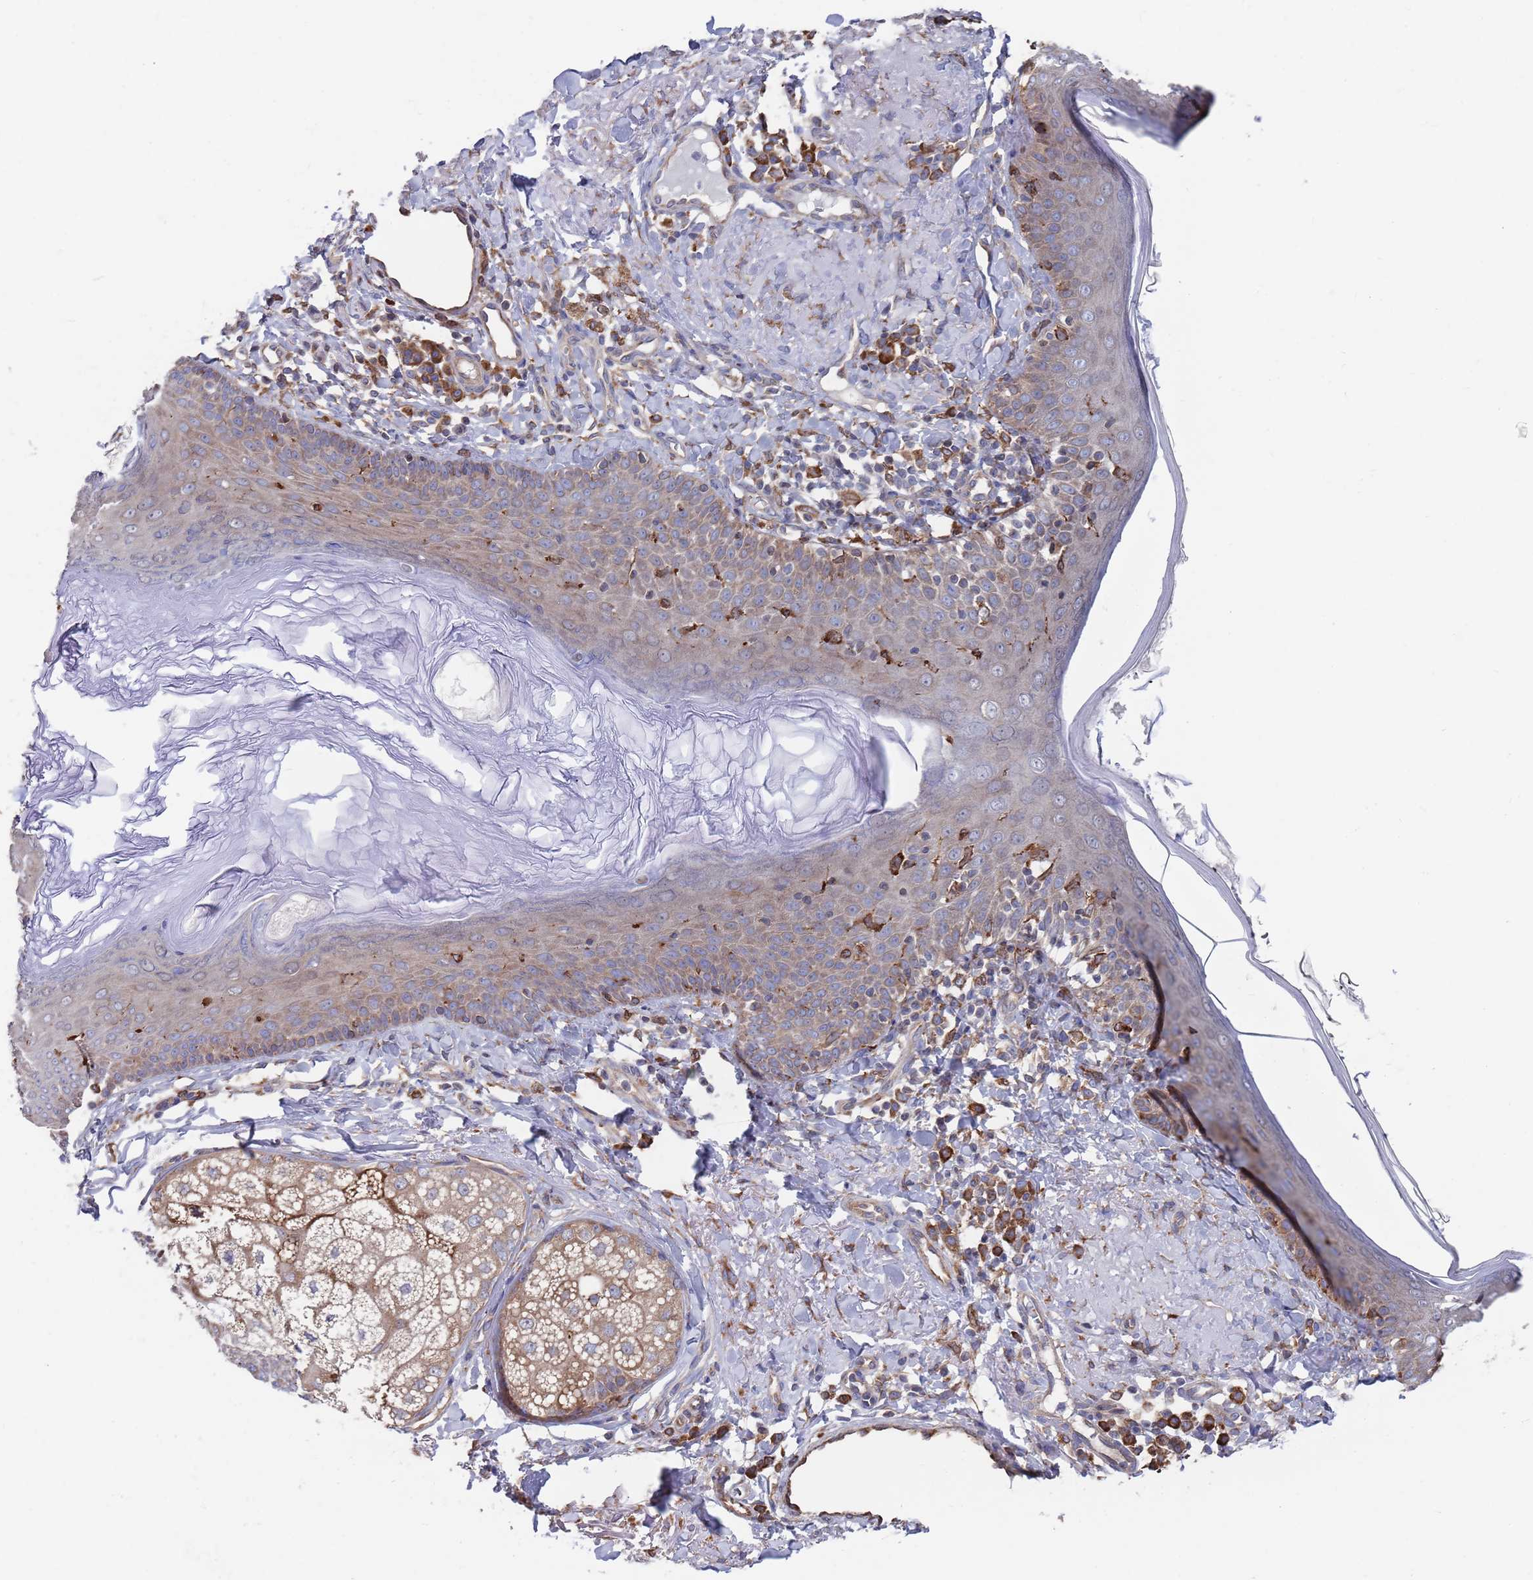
{"staining": {"intensity": "strong", "quantity": ">75%", "location": "cytoplasmic/membranous"}, "tissue": "skin", "cell_type": "Fibroblasts", "image_type": "normal", "snomed": [{"axis": "morphology", "description": "Normal tissue, NOS"}, {"axis": "topography", "description": "Skin"}], "caption": "This is a photomicrograph of immunohistochemistry (IHC) staining of unremarkable skin, which shows strong staining in the cytoplasmic/membranous of fibroblasts.", "gene": "GID8", "patient": {"sex": "male", "age": 57}}